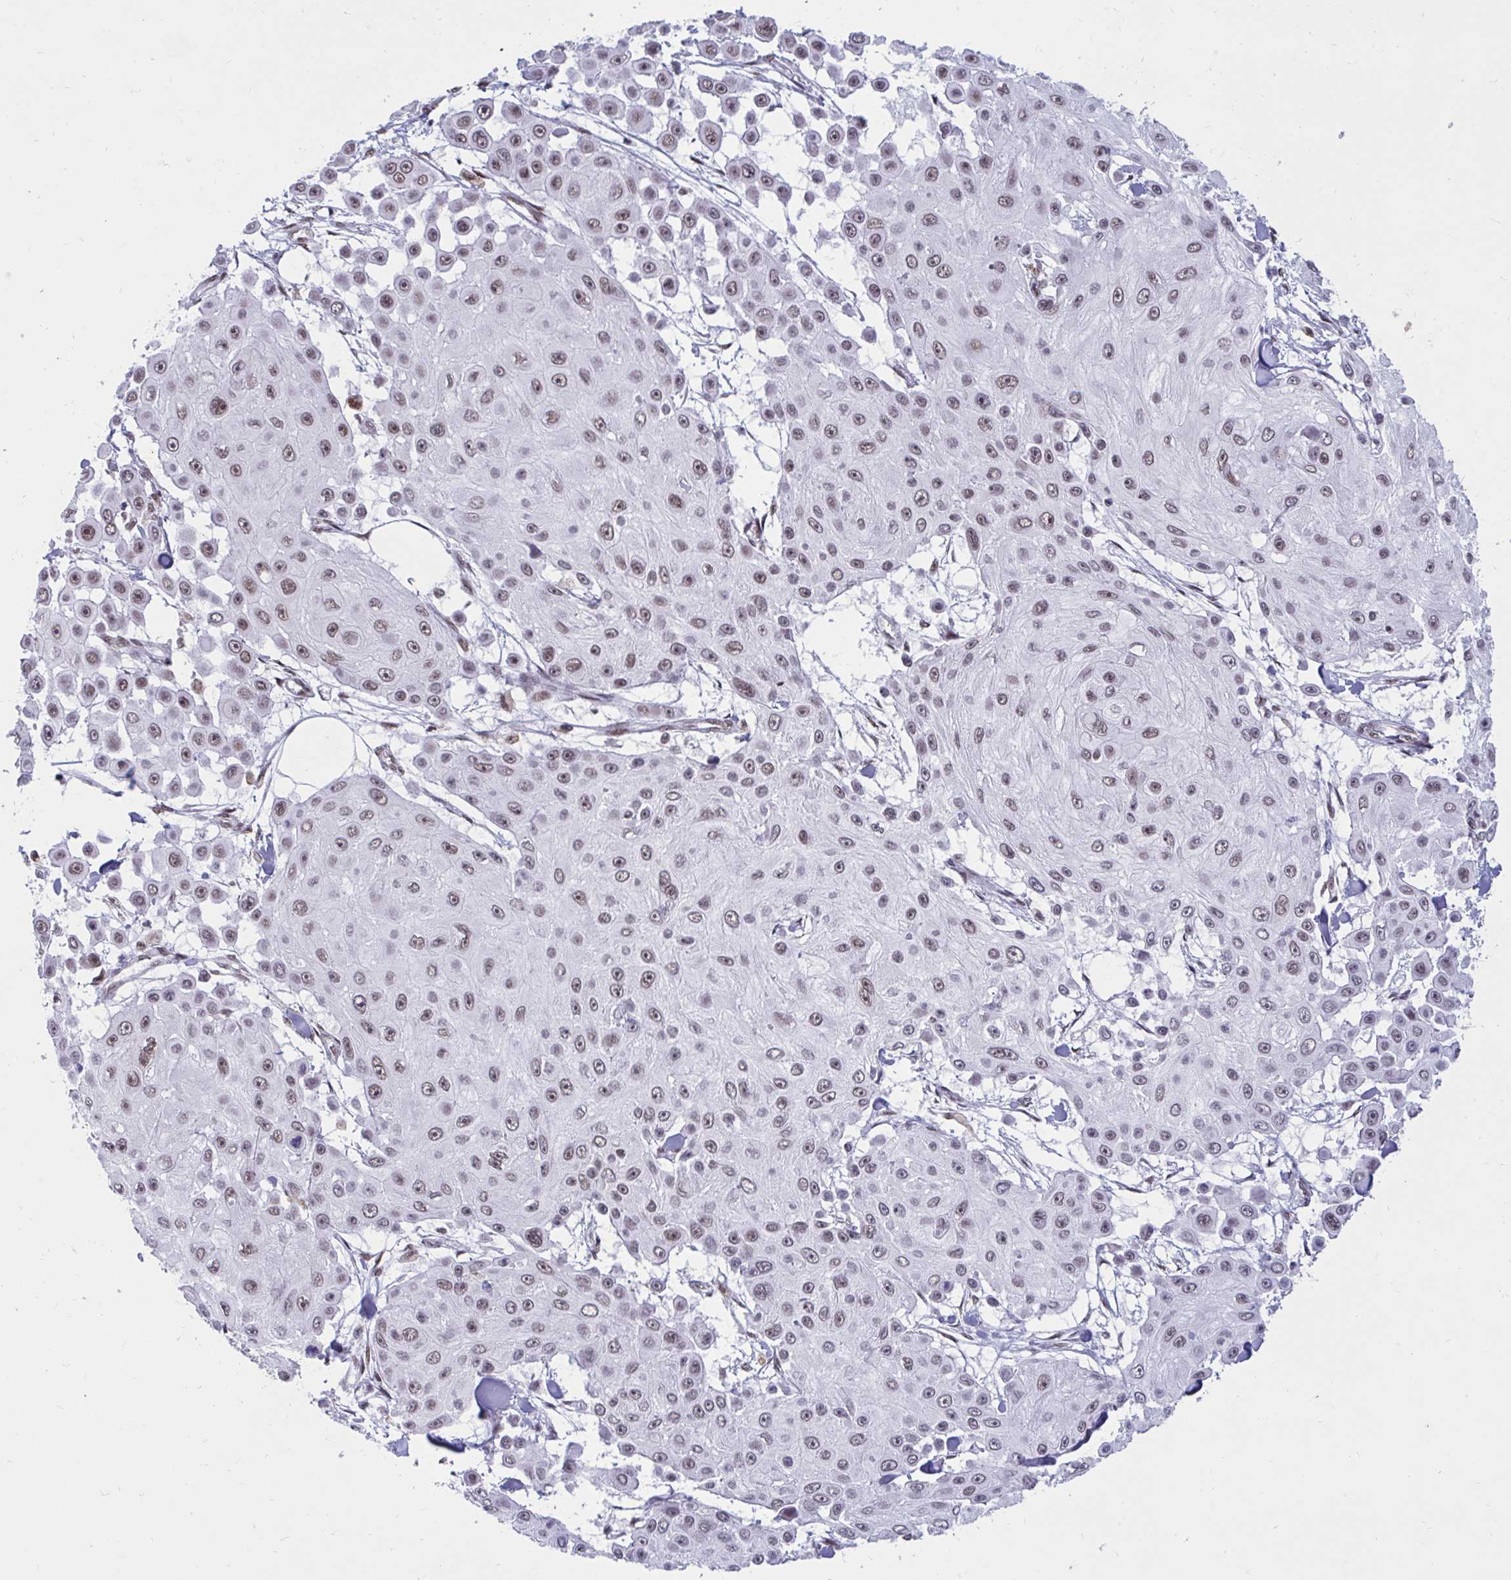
{"staining": {"intensity": "weak", "quantity": ">75%", "location": "nuclear"}, "tissue": "skin cancer", "cell_type": "Tumor cells", "image_type": "cancer", "snomed": [{"axis": "morphology", "description": "Squamous cell carcinoma, NOS"}, {"axis": "topography", "description": "Skin"}], "caption": "Immunohistochemical staining of human skin squamous cell carcinoma exhibits low levels of weak nuclear protein expression in about >75% of tumor cells.", "gene": "PHF10", "patient": {"sex": "male", "age": 67}}